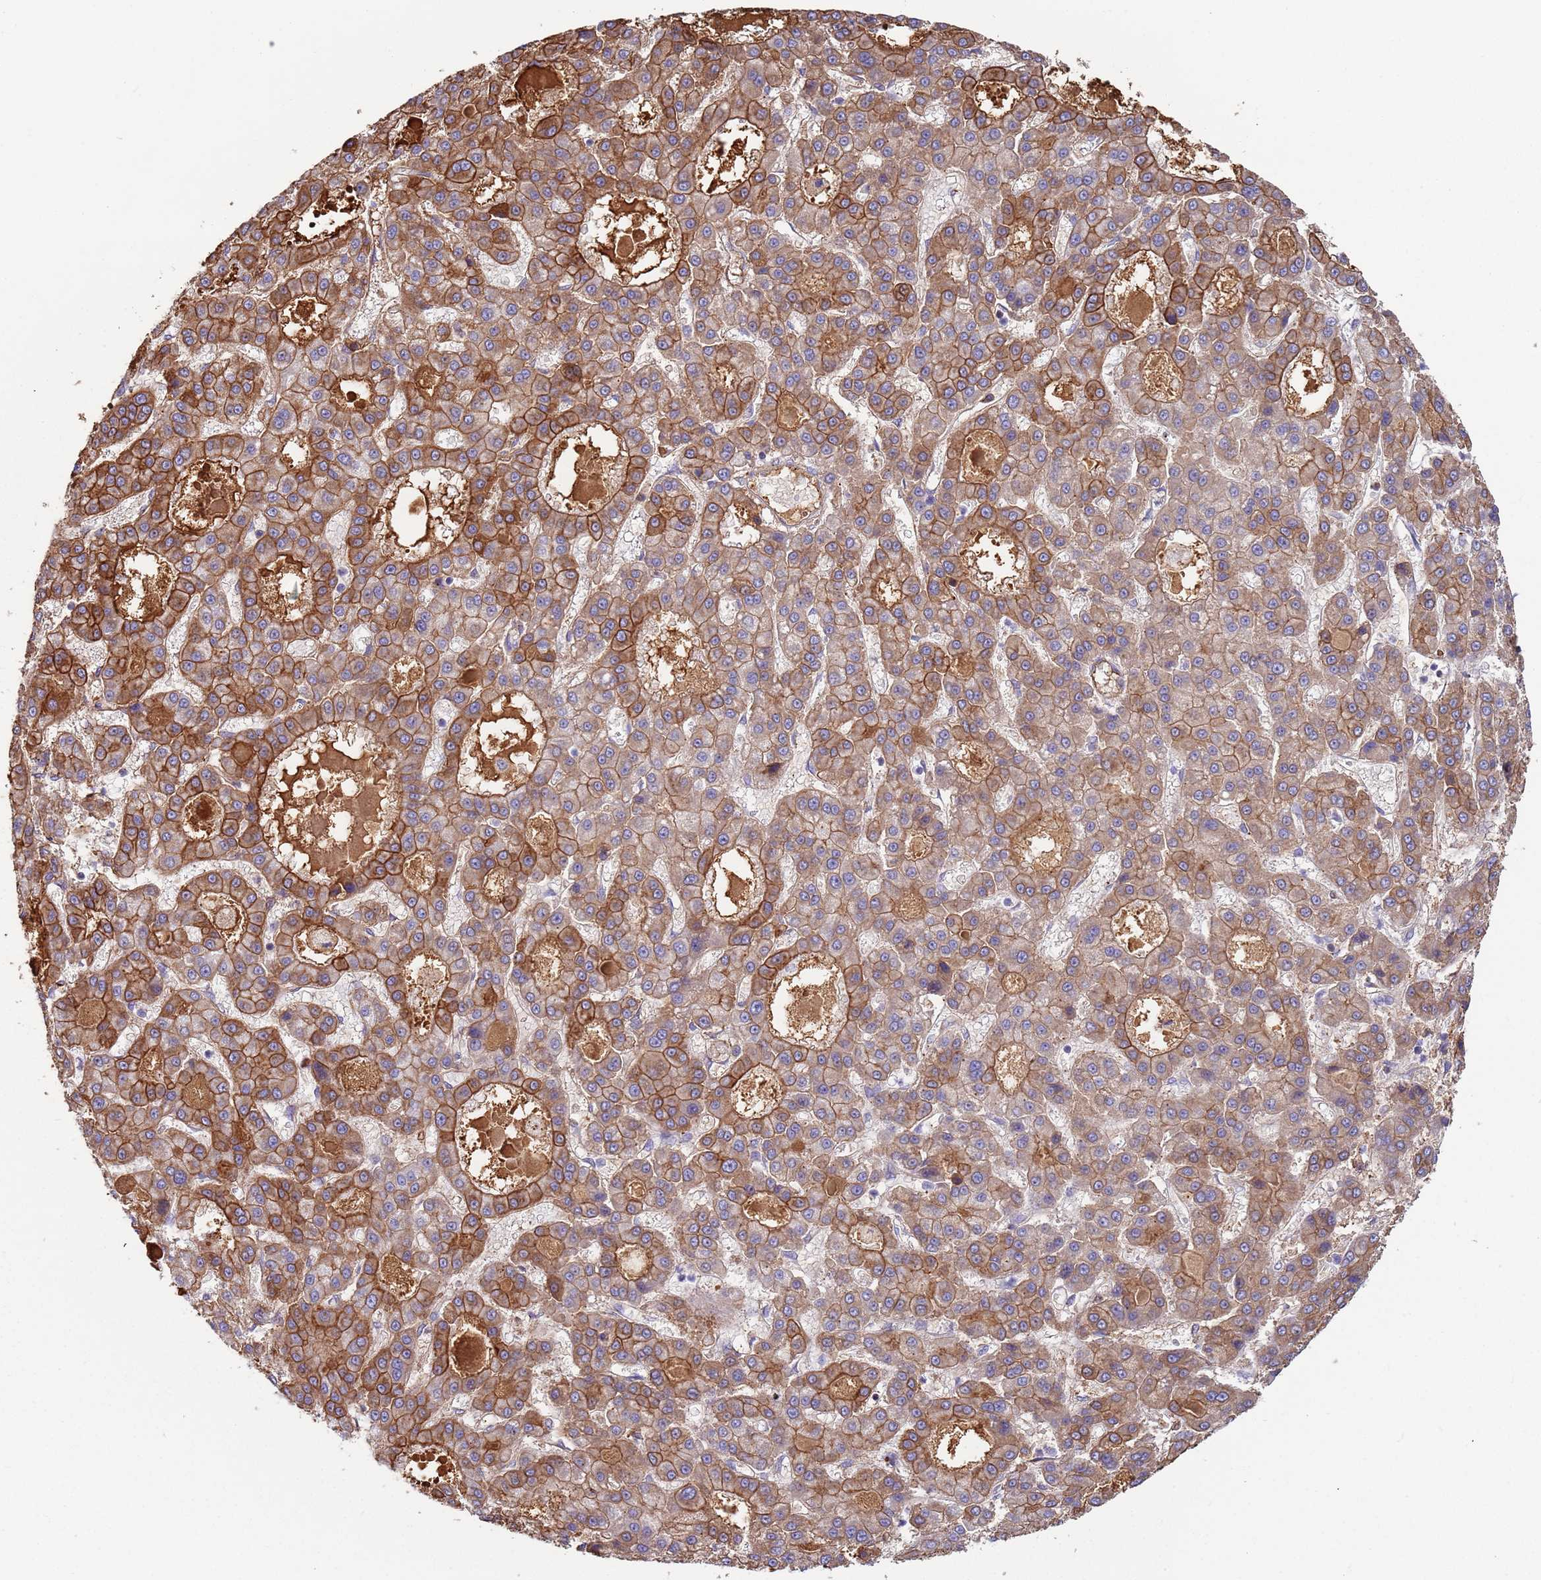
{"staining": {"intensity": "moderate", "quantity": ">75%", "location": "cytoplasmic/membranous"}, "tissue": "liver cancer", "cell_type": "Tumor cells", "image_type": "cancer", "snomed": [{"axis": "morphology", "description": "Carcinoma, Hepatocellular, NOS"}, {"axis": "topography", "description": "Liver"}], "caption": "A photomicrograph showing moderate cytoplasmic/membranous staining in about >75% of tumor cells in liver cancer, as visualized by brown immunohistochemical staining.", "gene": "CYSLTR2", "patient": {"sex": "male", "age": 70}}